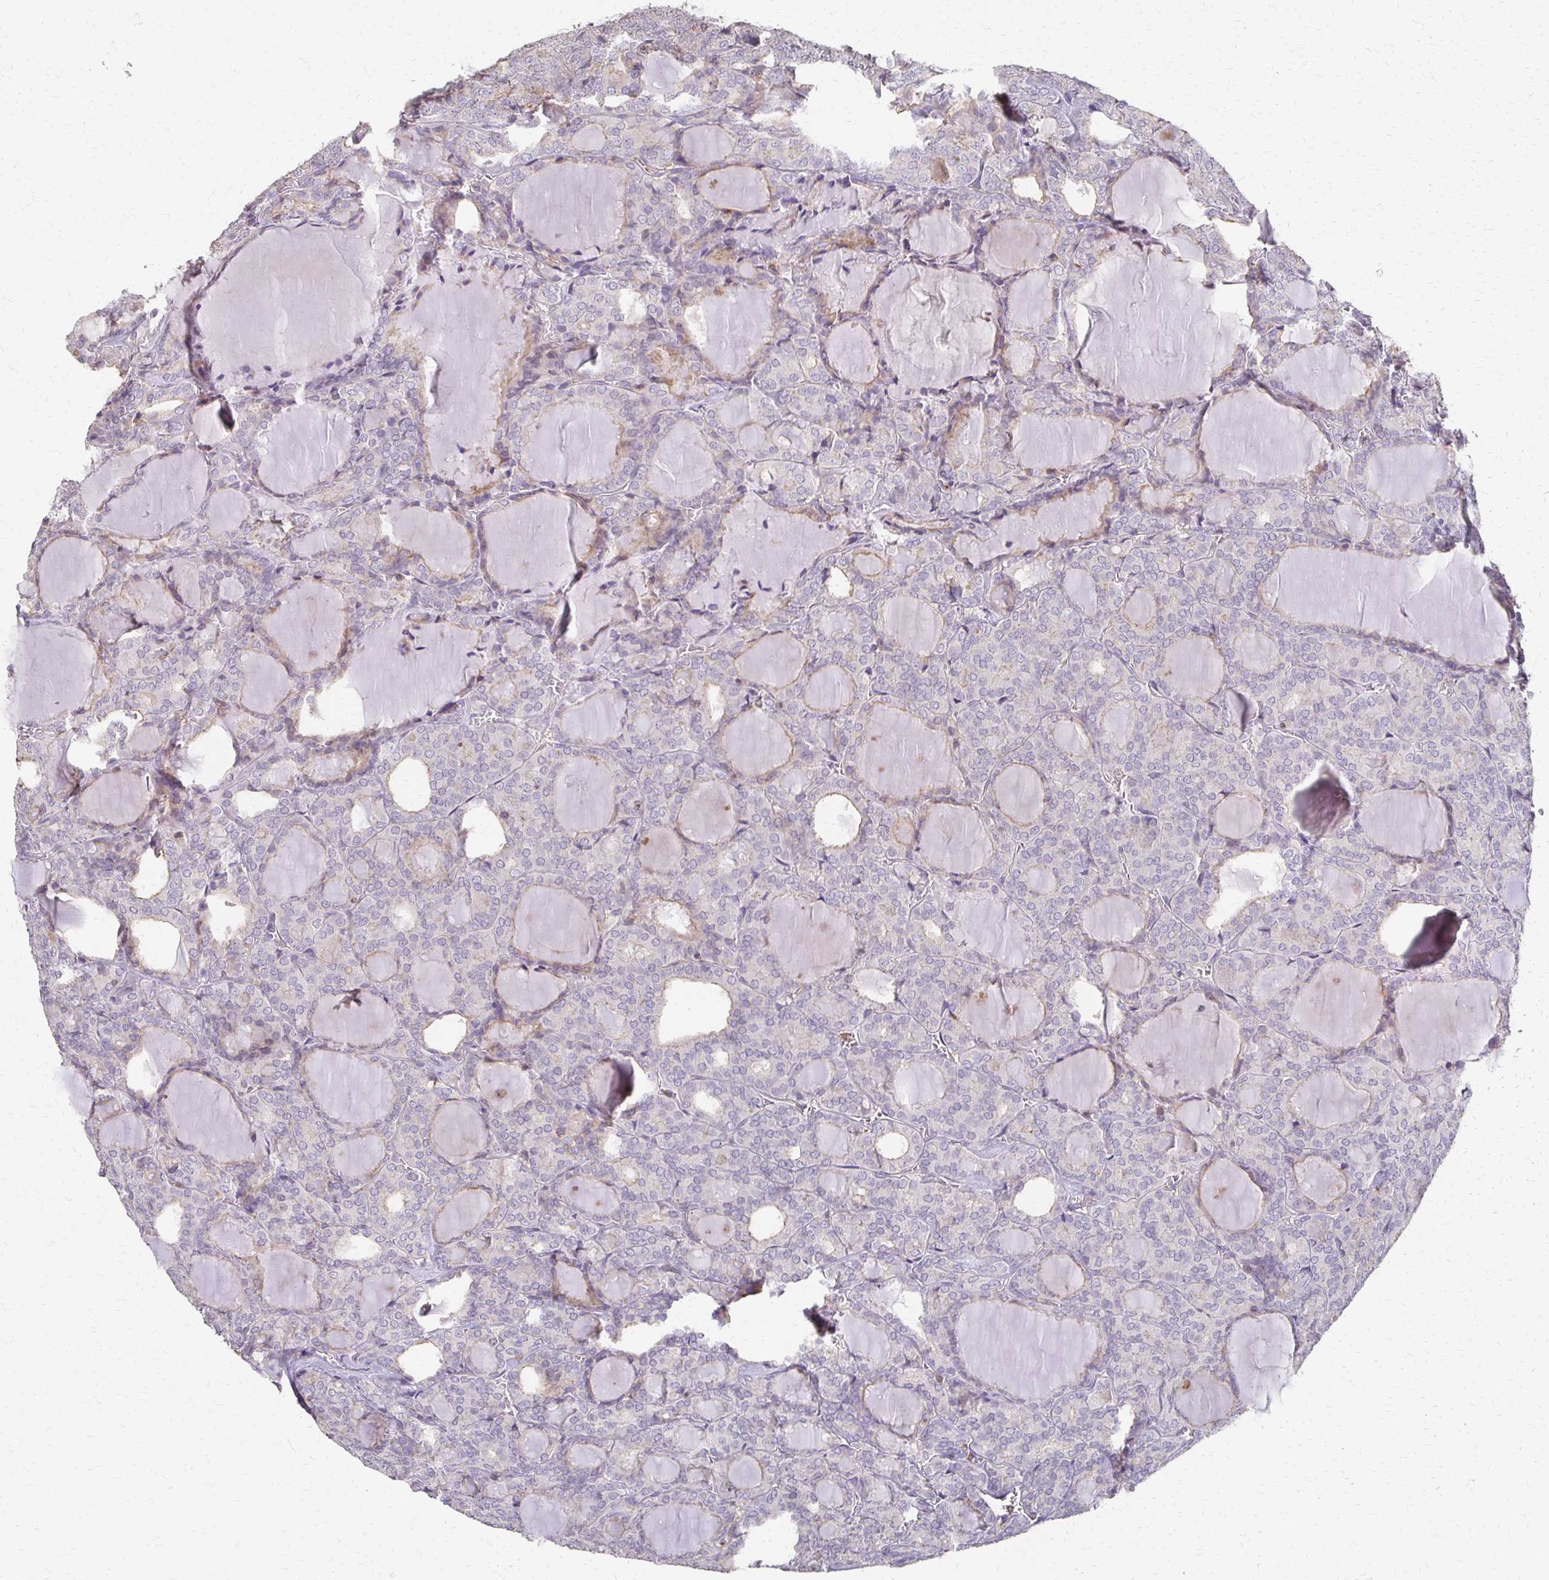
{"staining": {"intensity": "weak", "quantity": "<25%", "location": "cytoplasmic/membranous"}, "tissue": "thyroid cancer", "cell_type": "Tumor cells", "image_type": "cancer", "snomed": [{"axis": "morphology", "description": "Follicular adenoma carcinoma, NOS"}, {"axis": "topography", "description": "Thyroid gland"}], "caption": "High power microscopy histopathology image of an IHC image of thyroid cancer, revealing no significant staining in tumor cells.", "gene": "C1QTNF7", "patient": {"sex": "male", "age": 74}}